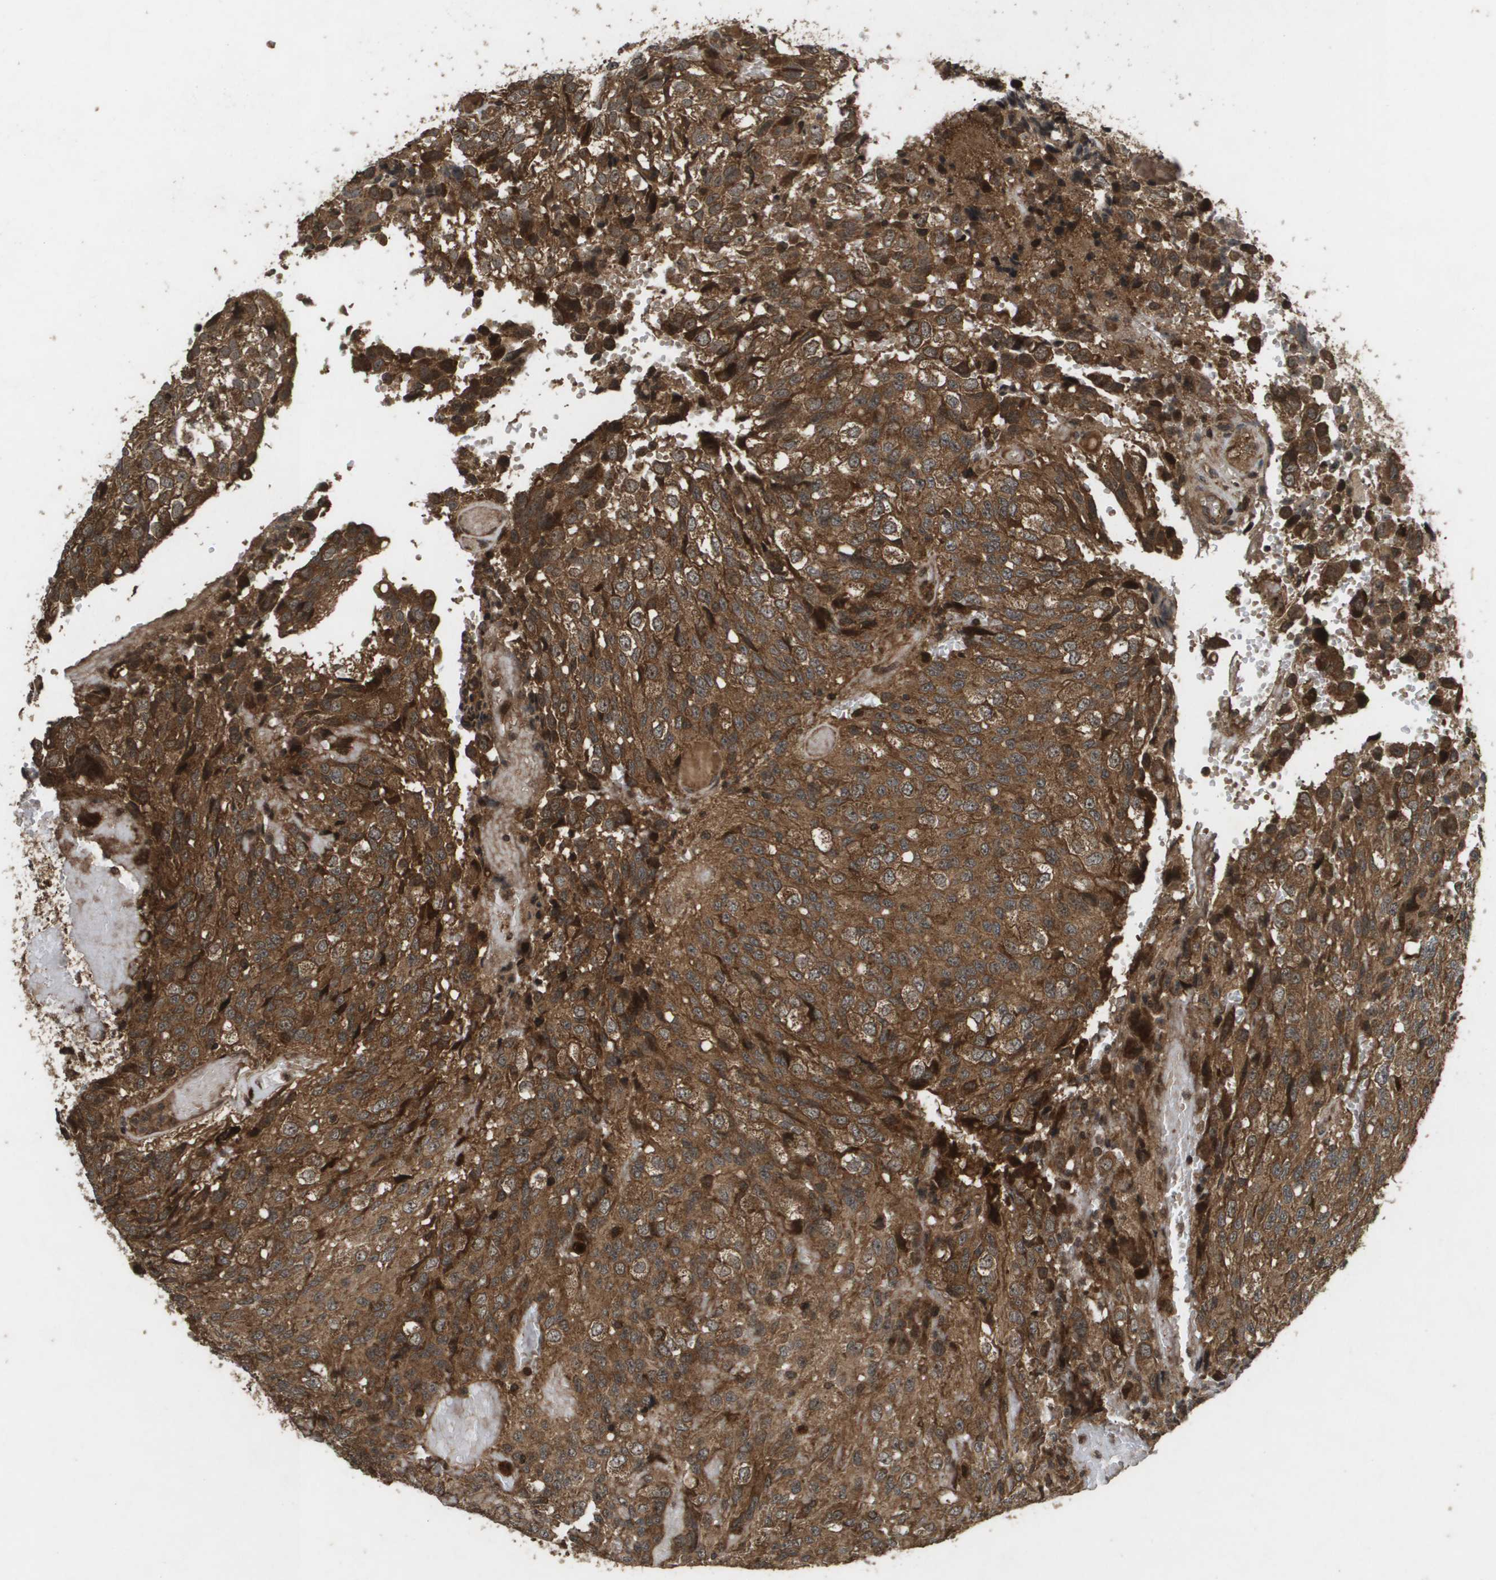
{"staining": {"intensity": "strong", "quantity": ">75%", "location": "cytoplasmic/membranous,nuclear"}, "tissue": "glioma", "cell_type": "Tumor cells", "image_type": "cancer", "snomed": [{"axis": "morphology", "description": "Glioma, malignant, High grade"}, {"axis": "topography", "description": "Brain"}], "caption": "Malignant glioma (high-grade) tissue demonstrates strong cytoplasmic/membranous and nuclear expression in about >75% of tumor cells", "gene": "KIF11", "patient": {"sex": "male", "age": 32}}